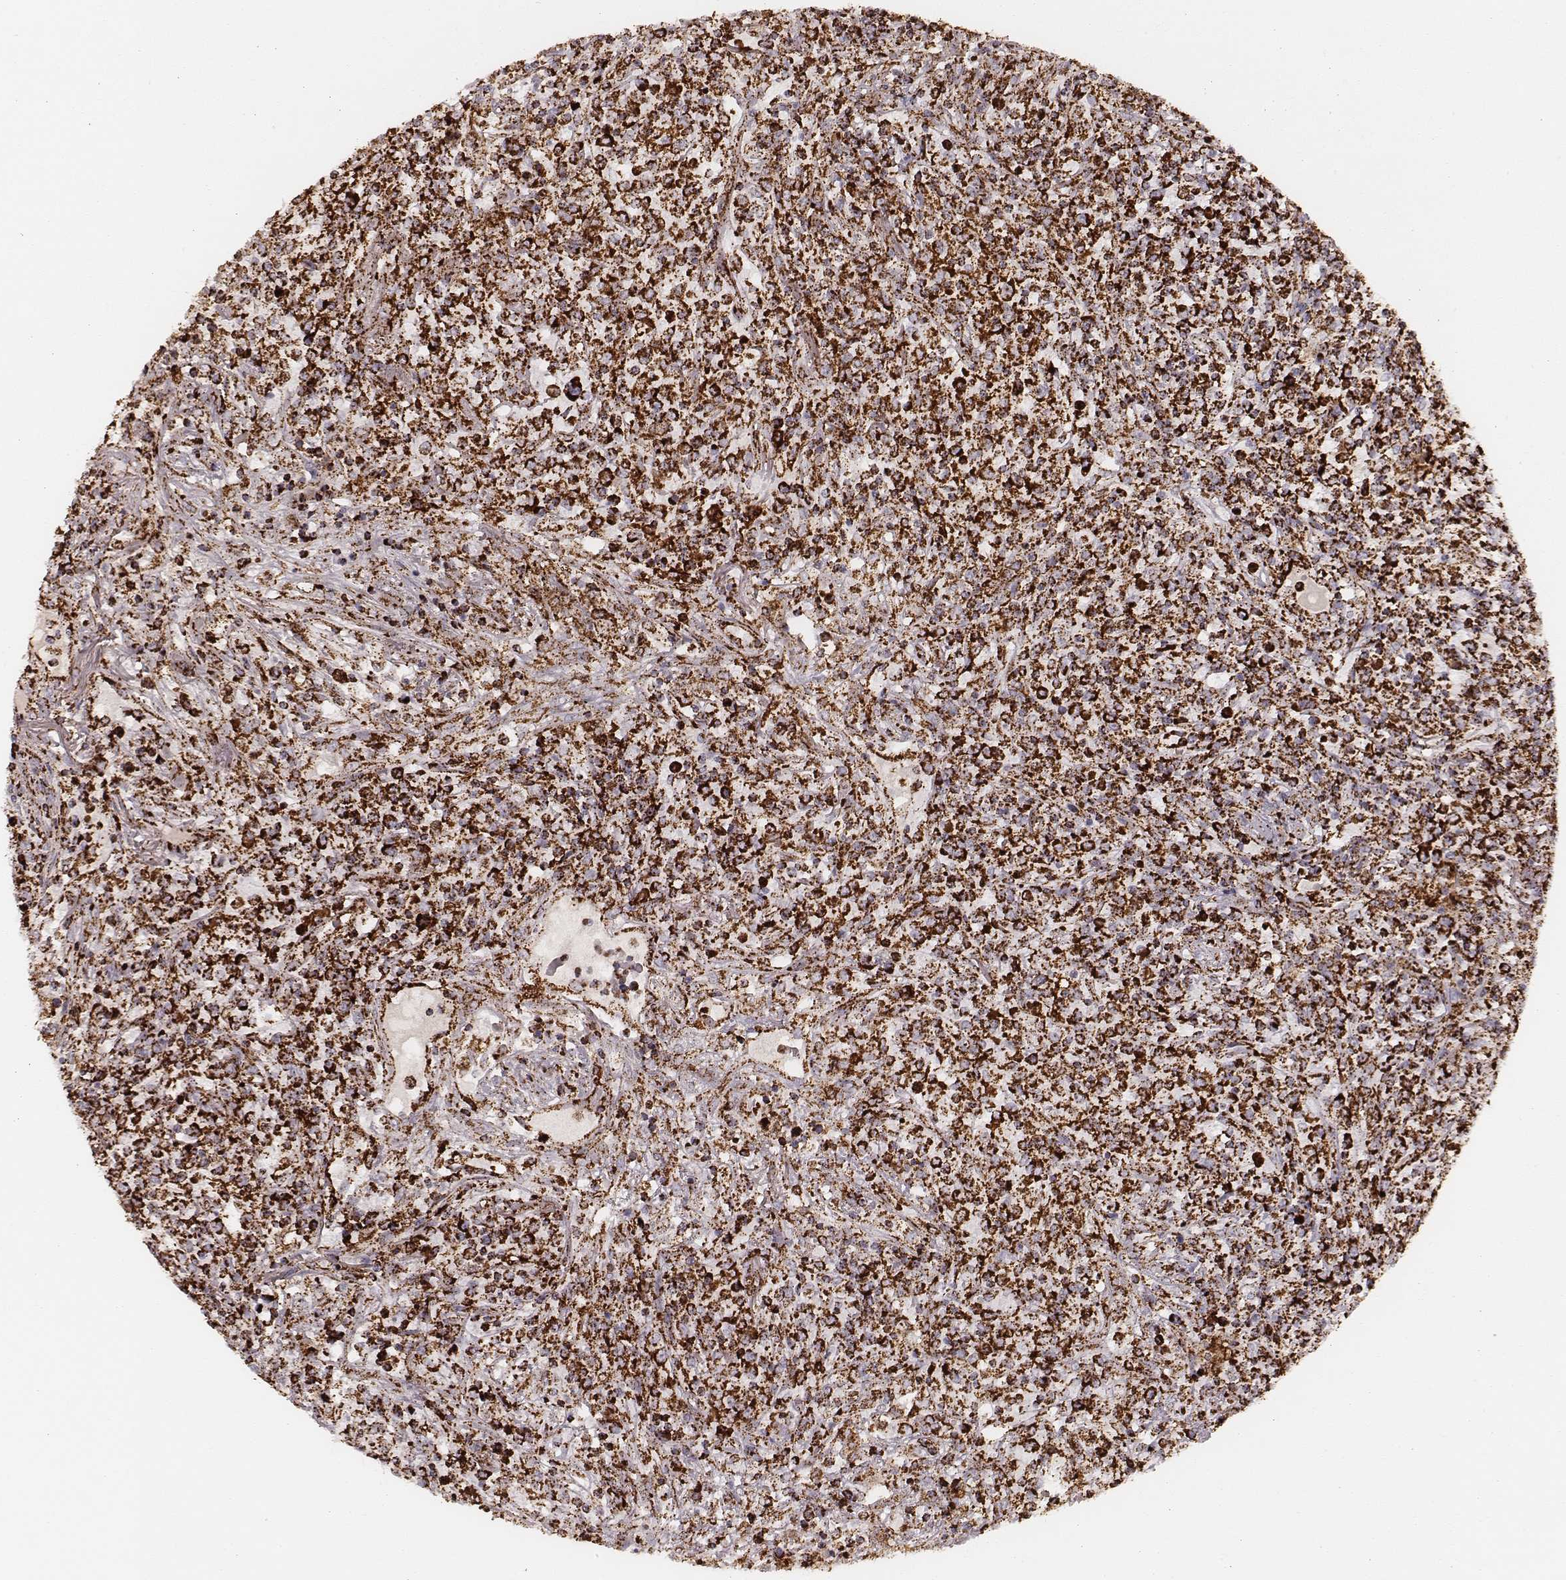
{"staining": {"intensity": "strong", "quantity": ">75%", "location": "cytoplasmic/membranous"}, "tissue": "lymphoma", "cell_type": "Tumor cells", "image_type": "cancer", "snomed": [{"axis": "morphology", "description": "Malignant lymphoma, non-Hodgkin's type, High grade"}, {"axis": "topography", "description": "Lung"}], "caption": "This image shows immunohistochemistry (IHC) staining of human high-grade malignant lymphoma, non-Hodgkin's type, with high strong cytoplasmic/membranous positivity in approximately >75% of tumor cells.", "gene": "CS", "patient": {"sex": "male", "age": 79}}